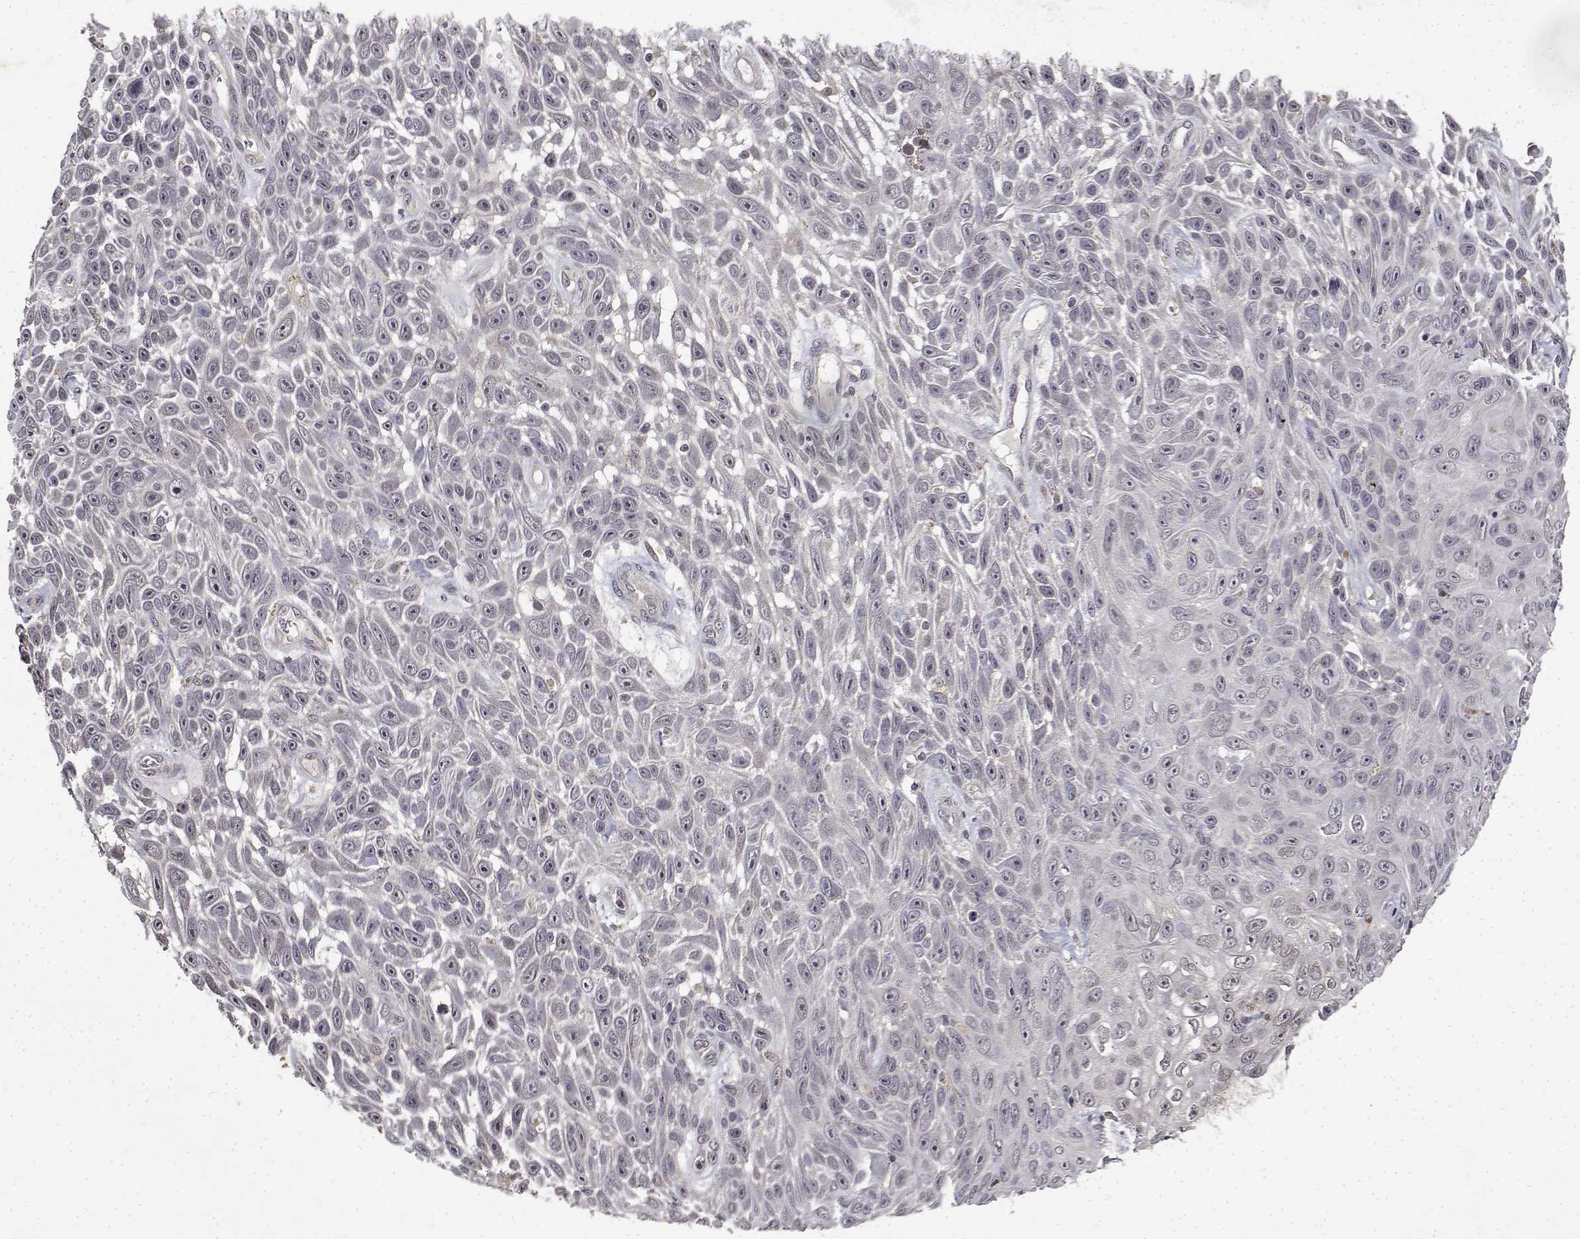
{"staining": {"intensity": "negative", "quantity": "none", "location": "none"}, "tissue": "skin cancer", "cell_type": "Tumor cells", "image_type": "cancer", "snomed": [{"axis": "morphology", "description": "Squamous cell carcinoma, NOS"}, {"axis": "topography", "description": "Skin"}], "caption": "The image demonstrates no staining of tumor cells in squamous cell carcinoma (skin). (Brightfield microscopy of DAB IHC at high magnification).", "gene": "BDNF", "patient": {"sex": "male", "age": 82}}